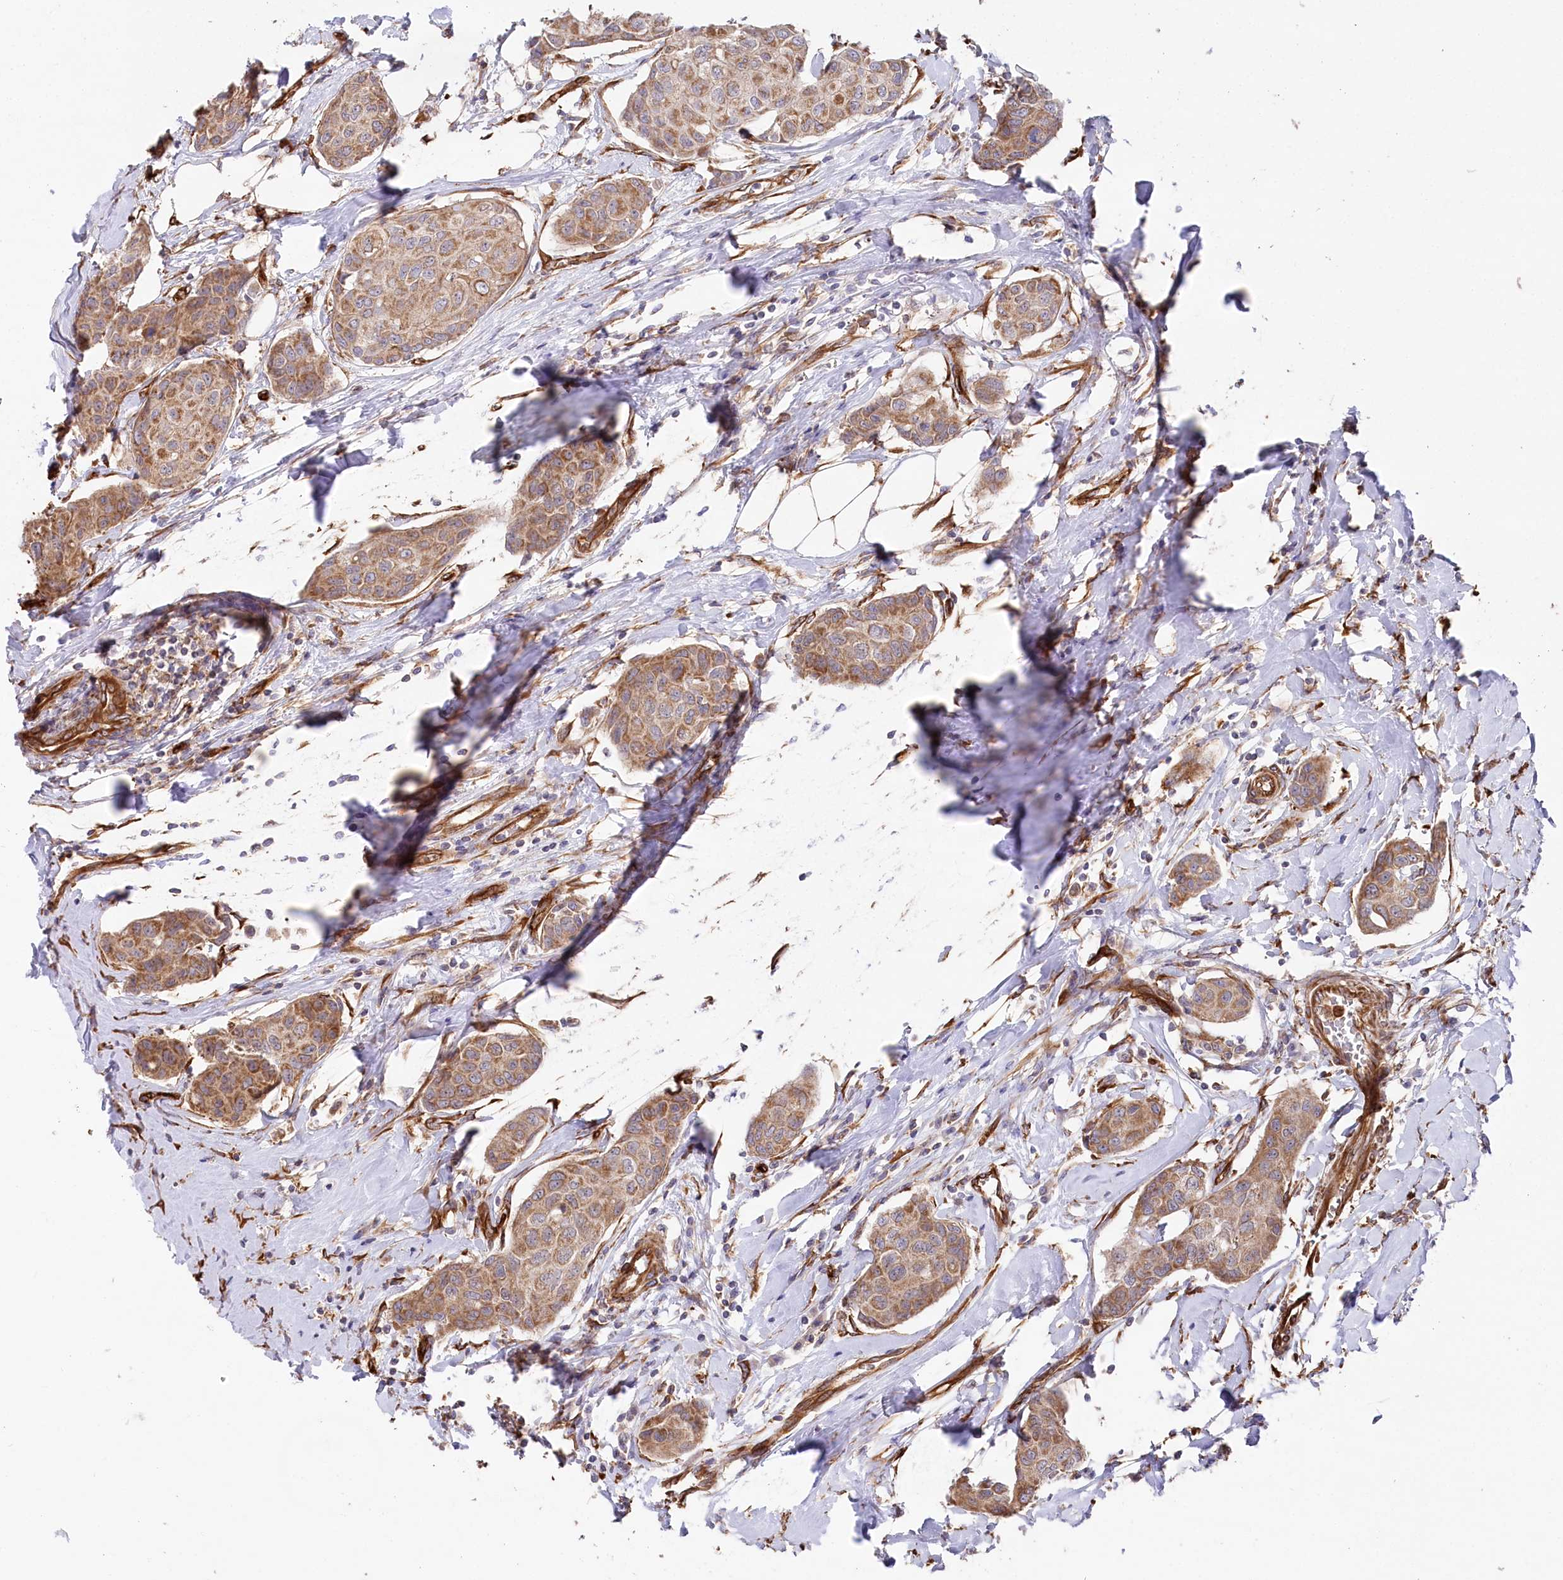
{"staining": {"intensity": "moderate", "quantity": ">75%", "location": "cytoplasmic/membranous"}, "tissue": "breast cancer", "cell_type": "Tumor cells", "image_type": "cancer", "snomed": [{"axis": "morphology", "description": "Duct carcinoma"}, {"axis": "topography", "description": "Breast"}], "caption": "Protein analysis of invasive ductal carcinoma (breast) tissue reveals moderate cytoplasmic/membranous expression in approximately >75% of tumor cells. The staining was performed using DAB, with brown indicating positive protein expression. Nuclei are stained blue with hematoxylin.", "gene": "MTPAP", "patient": {"sex": "female", "age": 80}}